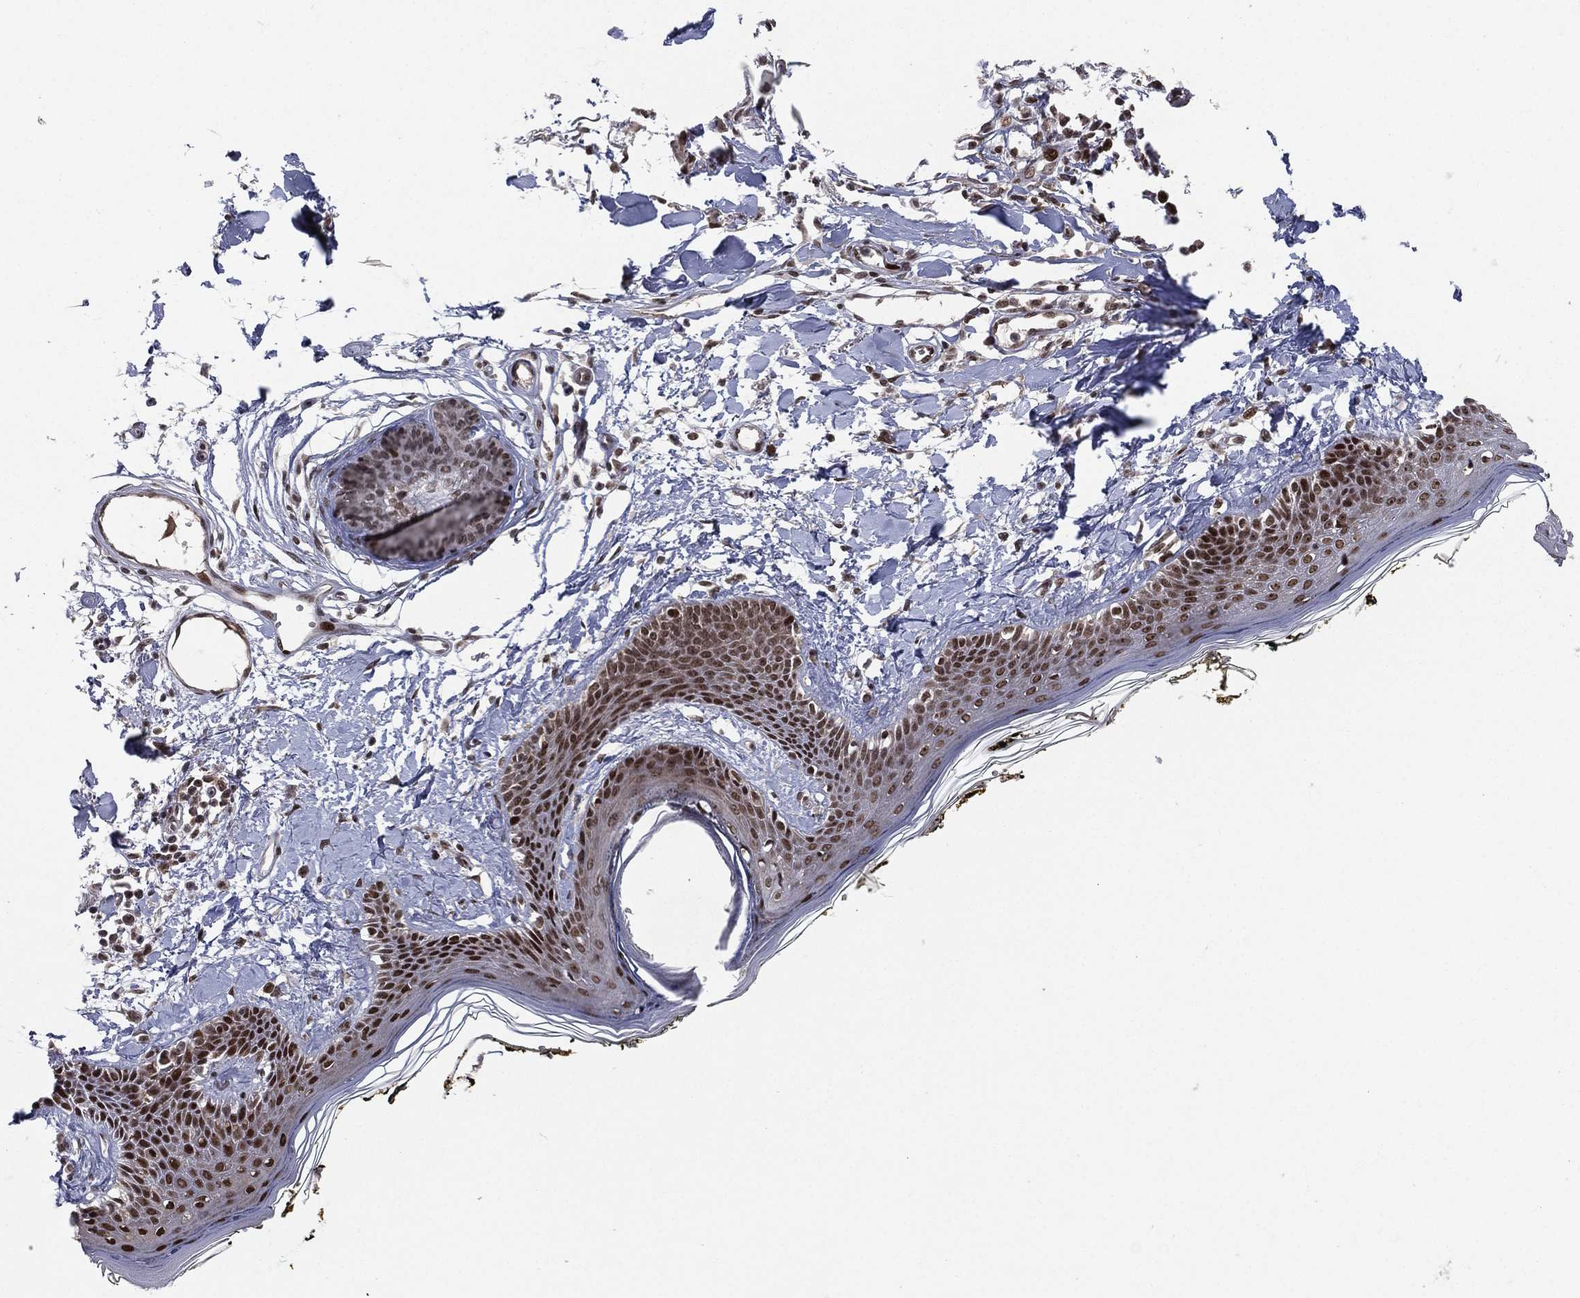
{"staining": {"intensity": "moderate", "quantity": "<25%", "location": "nuclear"}, "tissue": "skin", "cell_type": "Fibroblasts", "image_type": "normal", "snomed": [{"axis": "morphology", "description": "Normal tissue, NOS"}, {"axis": "topography", "description": "Skin"}], "caption": "DAB (3,3'-diaminobenzidine) immunohistochemical staining of benign human skin shows moderate nuclear protein expression in about <25% of fibroblasts.", "gene": "RTF1", "patient": {"sex": "male", "age": 76}}